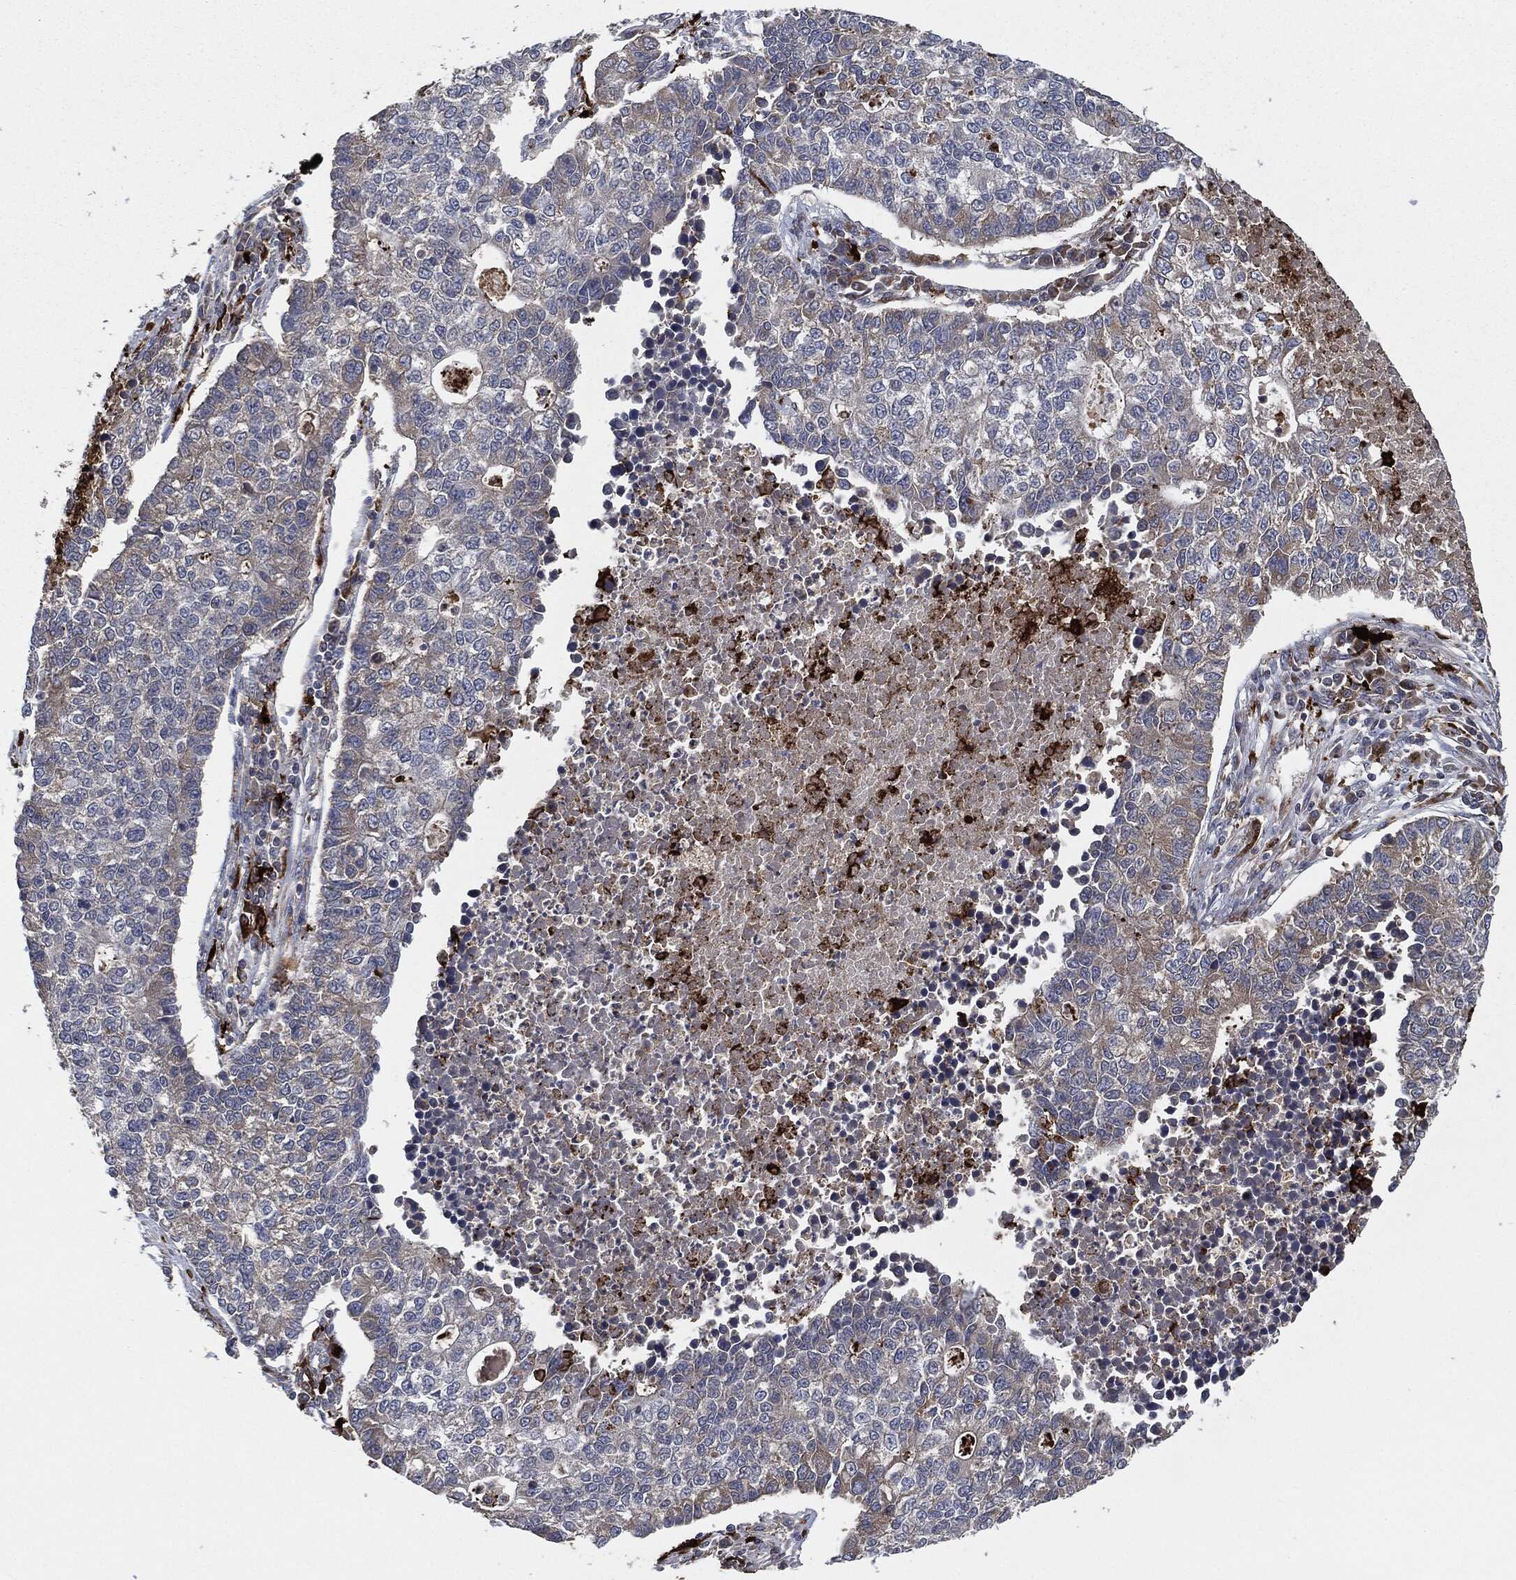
{"staining": {"intensity": "weak", "quantity": "<25%", "location": "cytoplasmic/membranous"}, "tissue": "lung cancer", "cell_type": "Tumor cells", "image_type": "cancer", "snomed": [{"axis": "morphology", "description": "Adenocarcinoma, NOS"}, {"axis": "topography", "description": "Lung"}], "caption": "The immunohistochemistry (IHC) histopathology image has no significant staining in tumor cells of lung cancer tissue.", "gene": "TMEM11", "patient": {"sex": "male", "age": 57}}